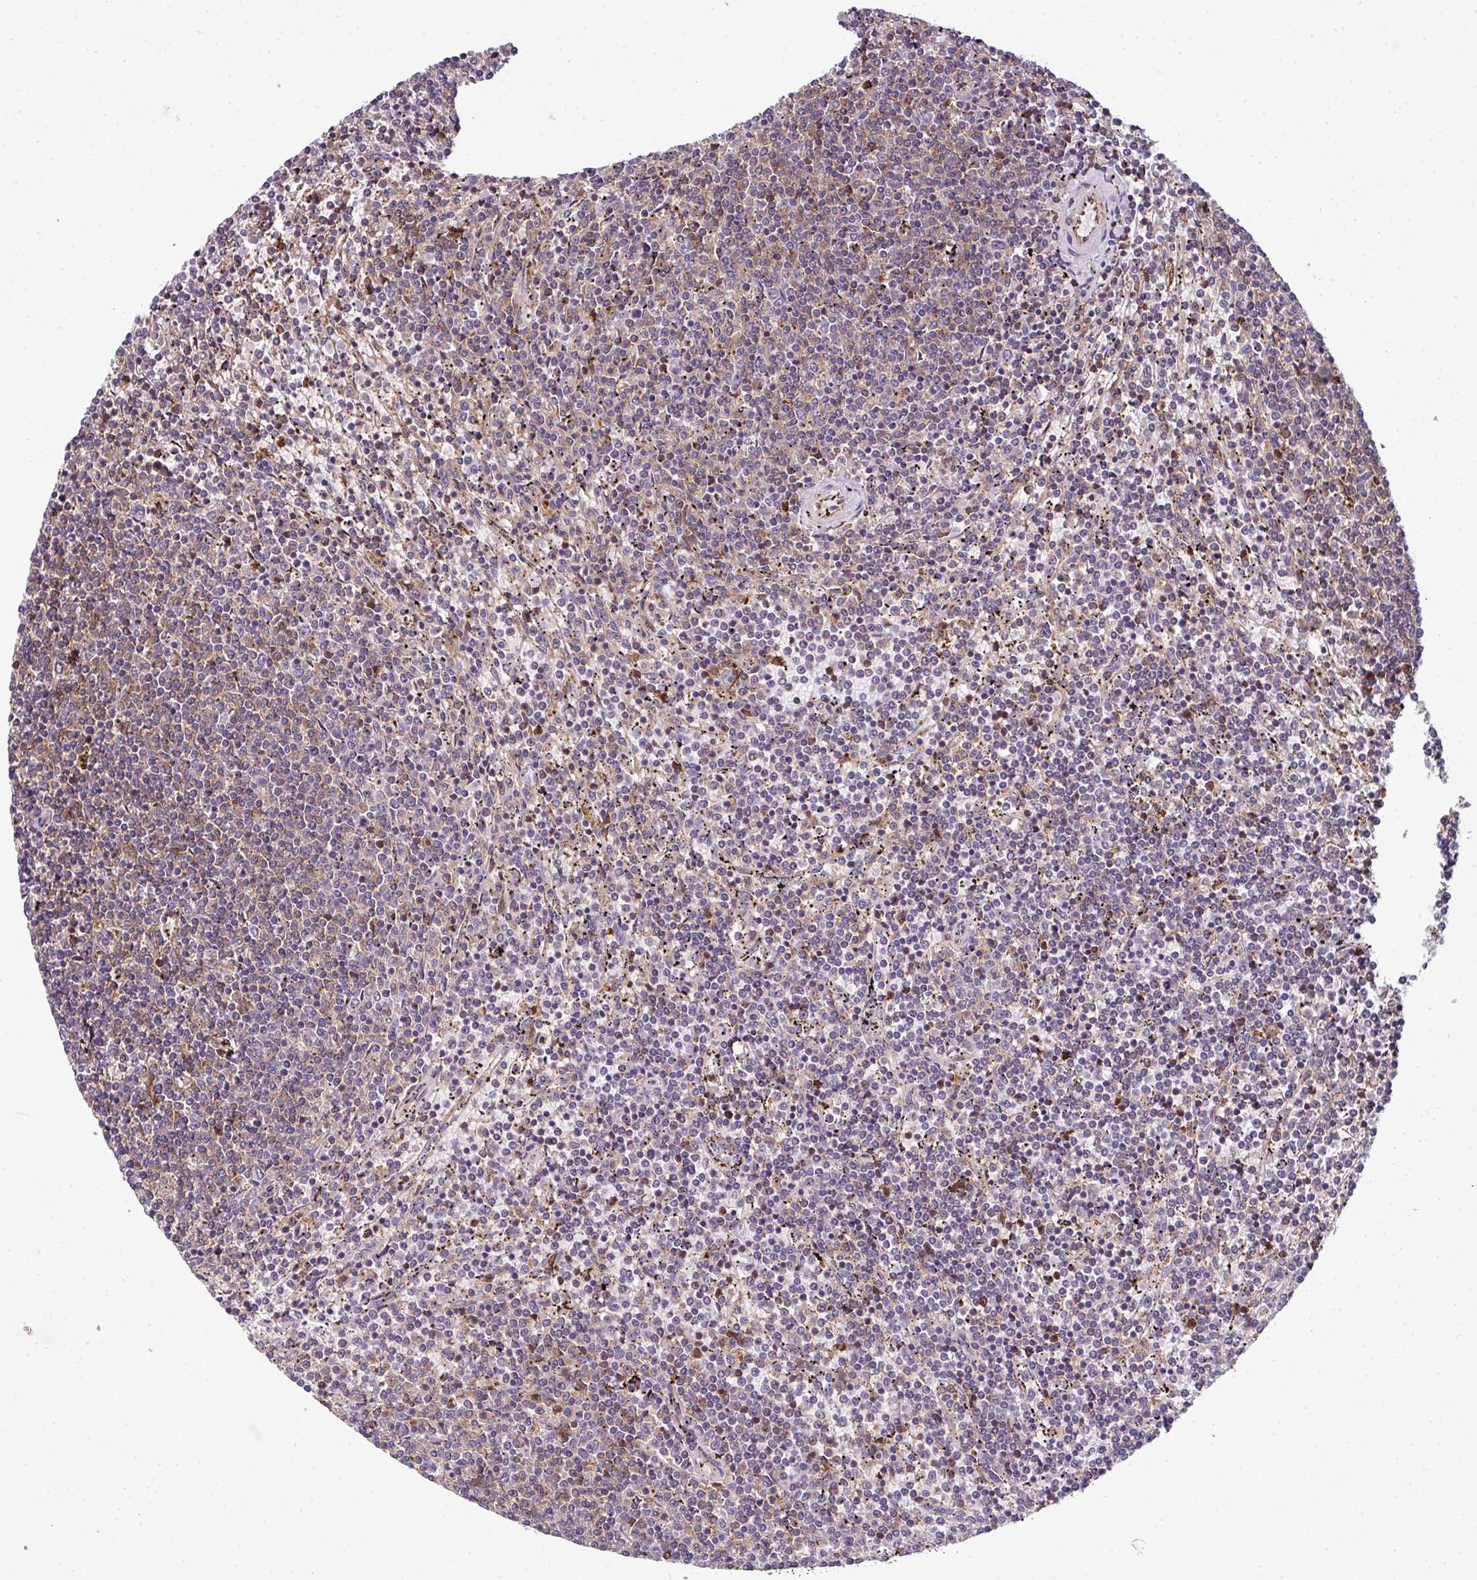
{"staining": {"intensity": "negative", "quantity": "none", "location": "none"}, "tissue": "lymphoma", "cell_type": "Tumor cells", "image_type": "cancer", "snomed": [{"axis": "morphology", "description": "Malignant lymphoma, non-Hodgkin's type, Low grade"}, {"axis": "topography", "description": "Spleen"}], "caption": "Tumor cells are negative for brown protein staining in lymphoma.", "gene": "CASS4", "patient": {"sex": "female", "age": 50}}